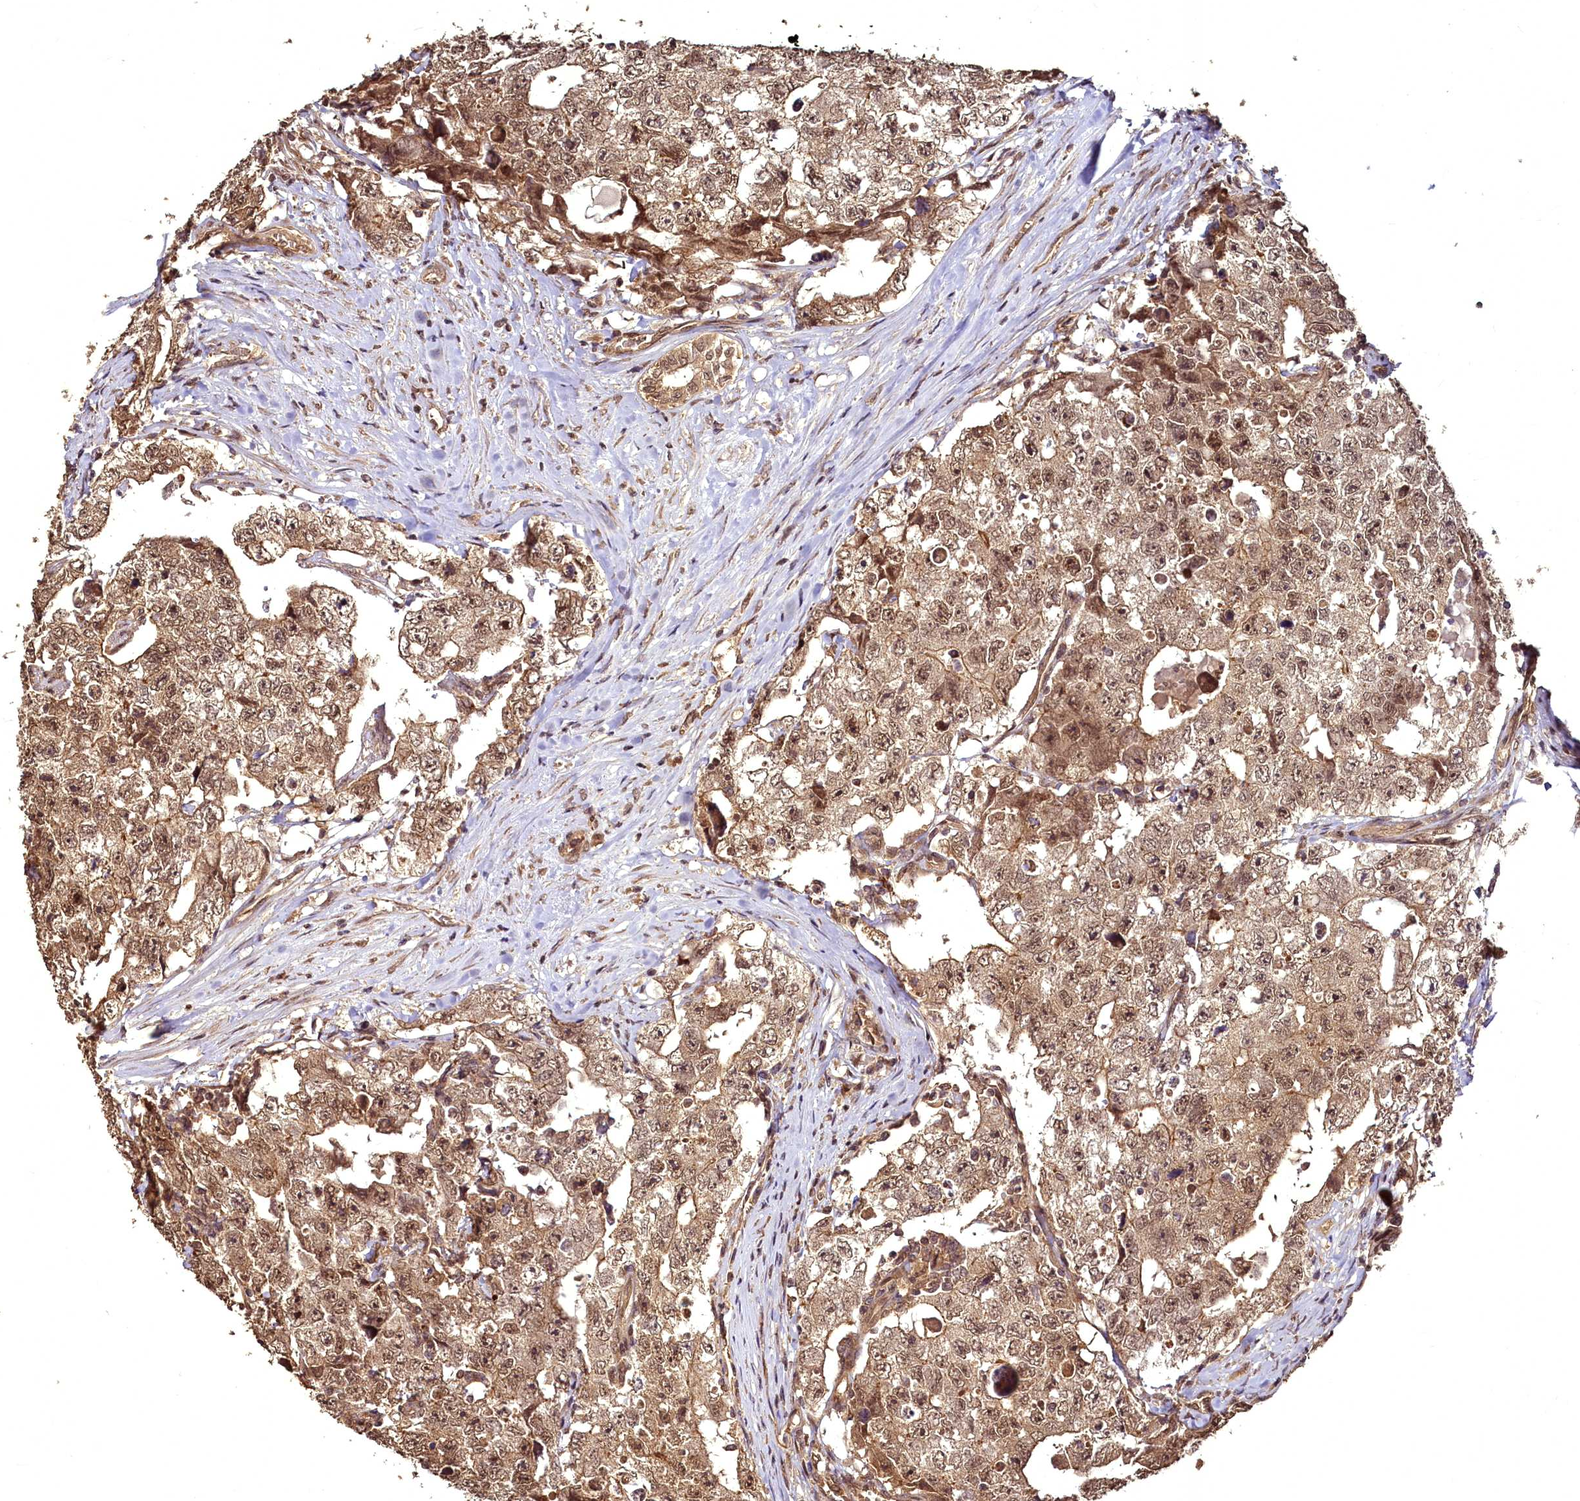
{"staining": {"intensity": "moderate", "quantity": ">75%", "location": "cytoplasmic/membranous,nuclear"}, "tissue": "testis cancer", "cell_type": "Tumor cells", "image_type": "cancer", "snomed": [{"axis": "morphology", "description": "Carcinoma, Embryonal, NOS"}, {"axis": "topography", "description": "Testis"}], "caption": "About >75% of tumor cells in human testis cancer (embryonal carcinoma) reveal moderate cytoplasmic/membranous and nuclear protein positivity as visualized by brown immunohistochemical staining.", "gene": "VPS51", "patient": {"sex": "male", "age": 17}}